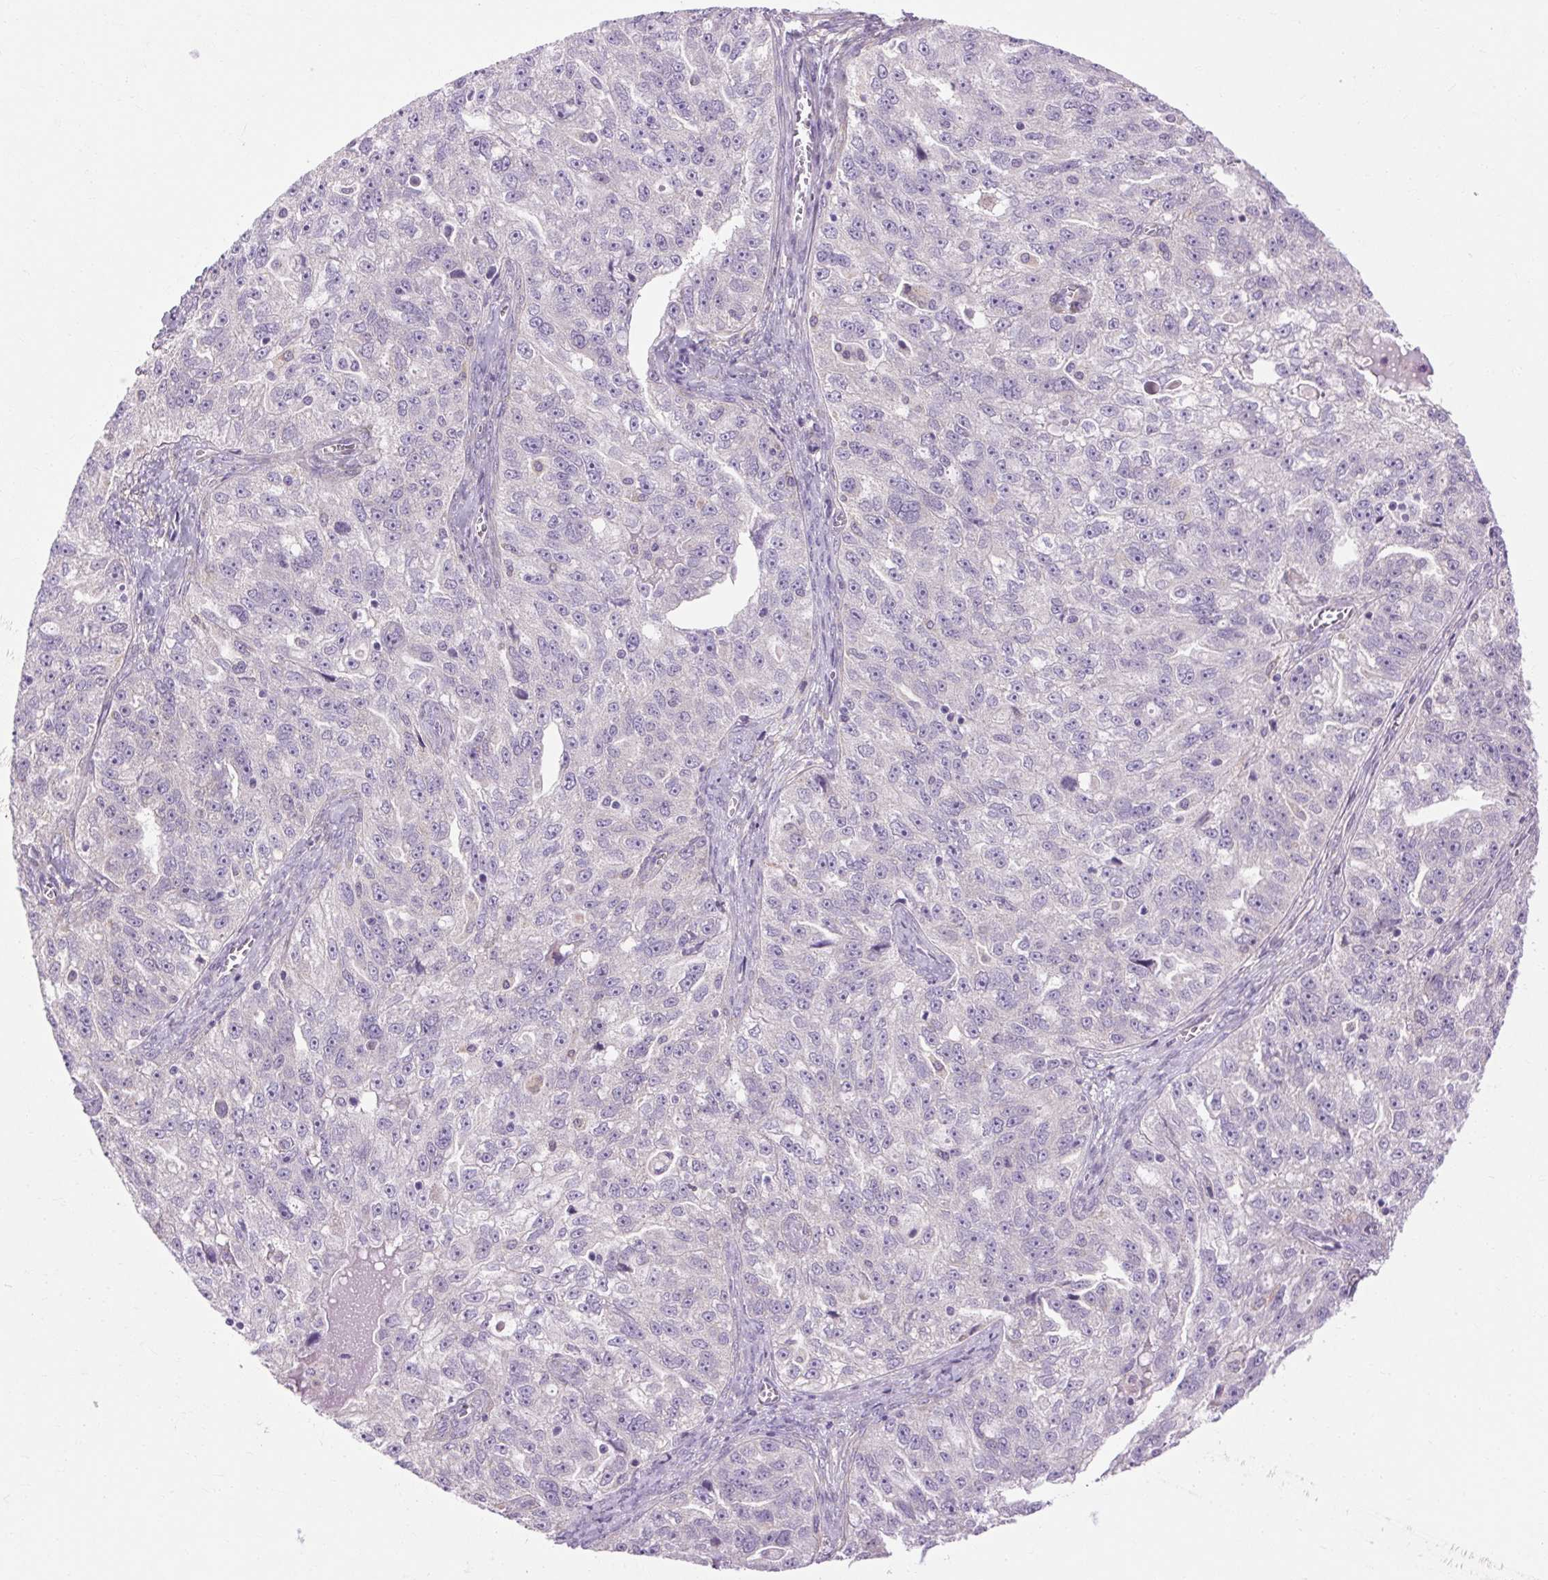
{"staining": {"intensity": "negative", "quantity": "none", "location": "none"}, "tissue": "ovarian cancer", "cell_type": "Tumor cells", "image_type": "cancer", "snomed": [{"axis": "morphology", "description": "Cystadenocarcinoma, serous, NOS"}, {"axis": "topography", "description": "Ovary"}], "caption": "Tumor cells show no significant protein staining in ovarian serous cystadenocarcinoma. (DAB (3,3'-diaminobenzidine) immunohistochemistry with hematoxylin counter stain).", "gene": "SOWAHC", "patient": {"sex": "female", "age": 51}}